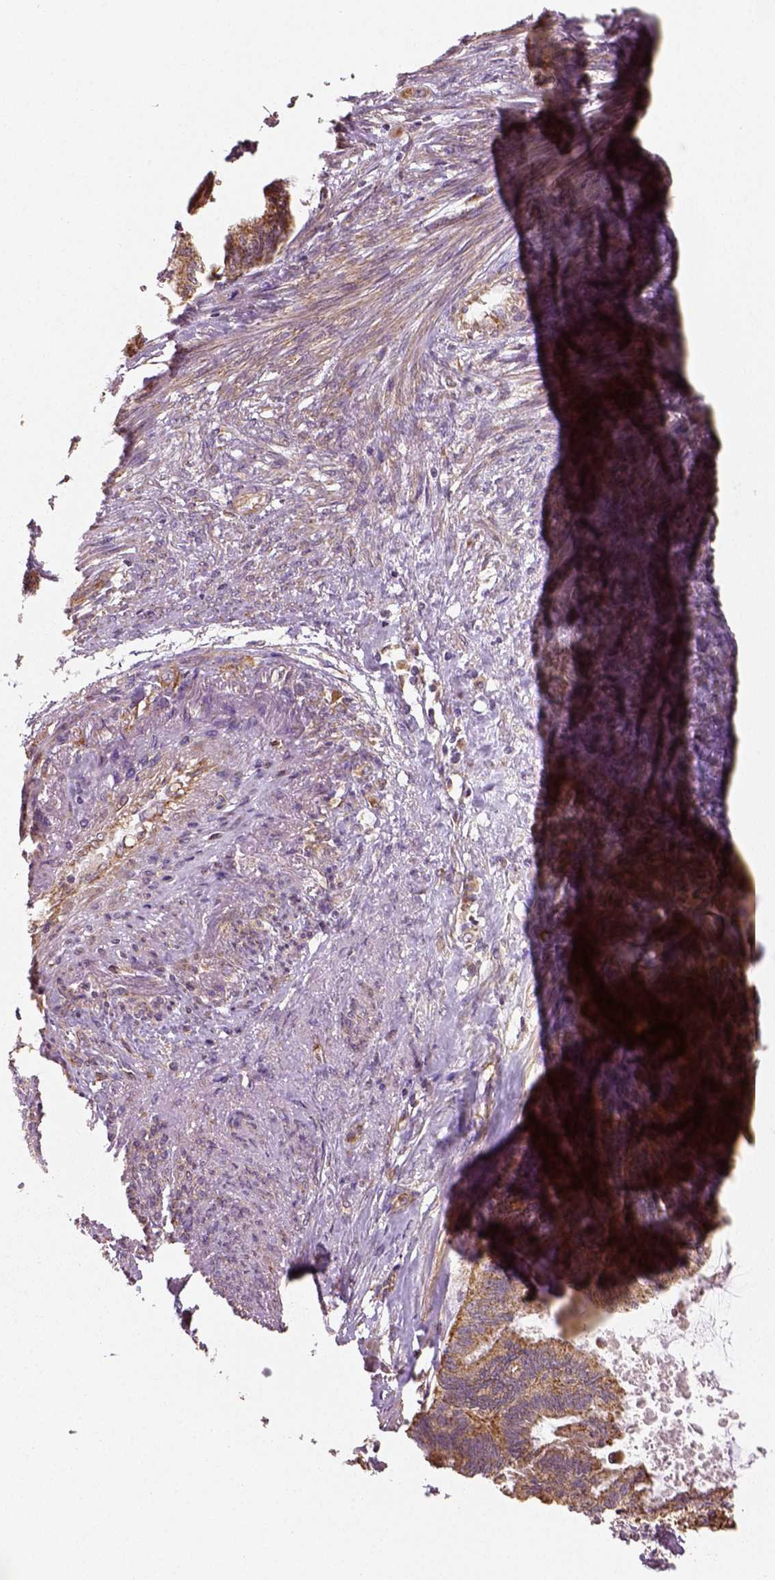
{"staining": {"intensity": "moderate", "quantity": ">75%", "location": "cytoplasmic/membranous"}, "tissue": "endometrial cancer", "cell_type": "Tumor cells", "image_type": "cancer", "snomed": [{"axis": "morphology", "description": "Adenocarcinoma, NOS"}, {"axis": "topography", "description": "Endometrium"}], "caption": "Moderate cytoplasmic/membranous positivity is identified in about >75% of tumor cells in endometrial cancer (adenocarcinoma).", "gene": "PGAM5", "patient": {"sex": "female", "age": 86}}